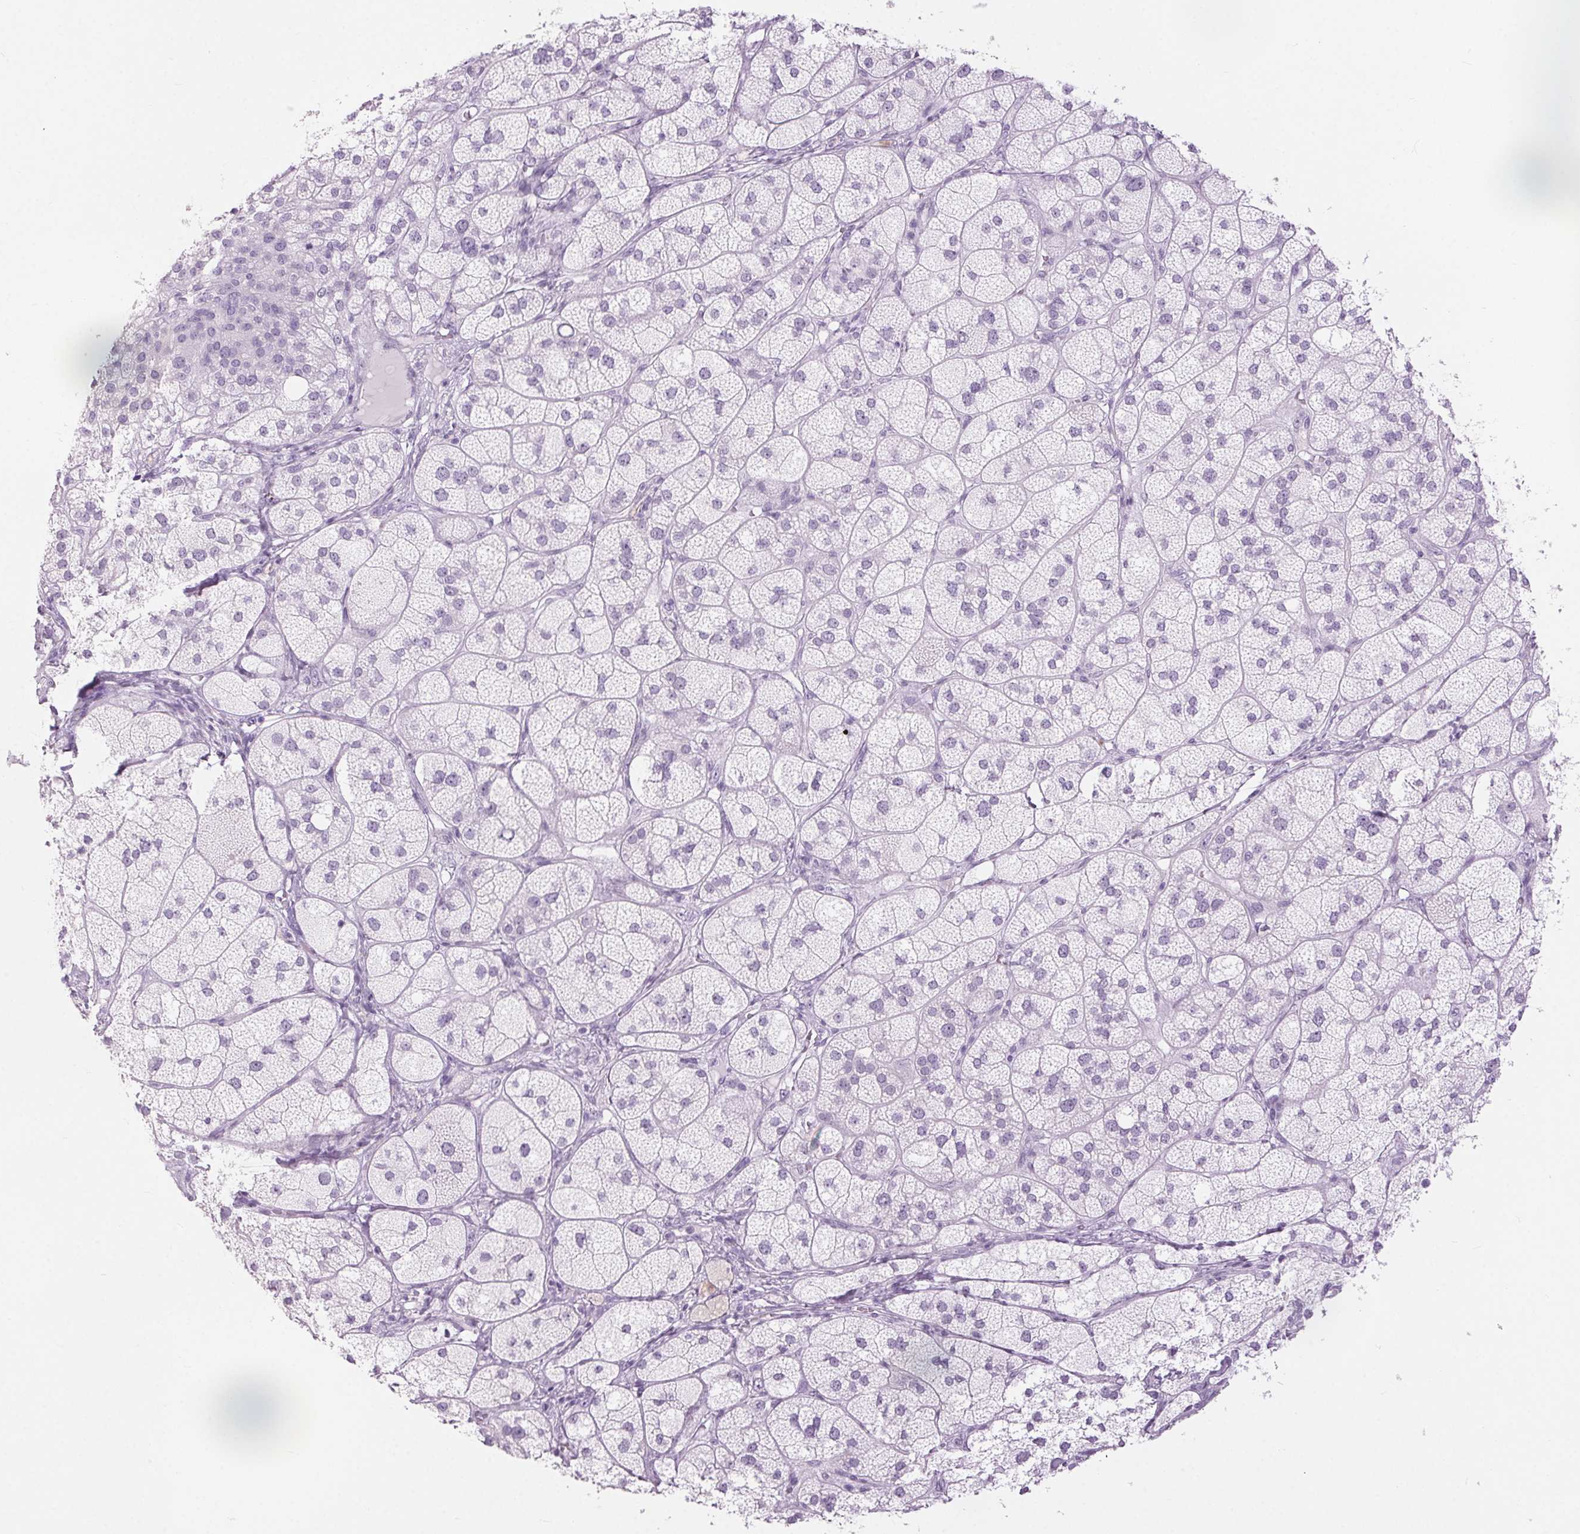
{"staining": {"intensity": "negative", "quantity": "none", "location": "none"}, "tissue": "adrenal gland", "cell_type": "Glandular cells", "image_type": "normal", "snomed": [{"axis": "morphology", "description": "Normal tissue, NOS"}, {"axis": "topography", "description": "Adrenal gland"}], "caption": "The histopathology image shows no staining of glandular cells in unremarkable adrenal gland. Nuclei are stained in blue.", "gene": "BEND2", "patient": {"sex": "female", "age": 60}}